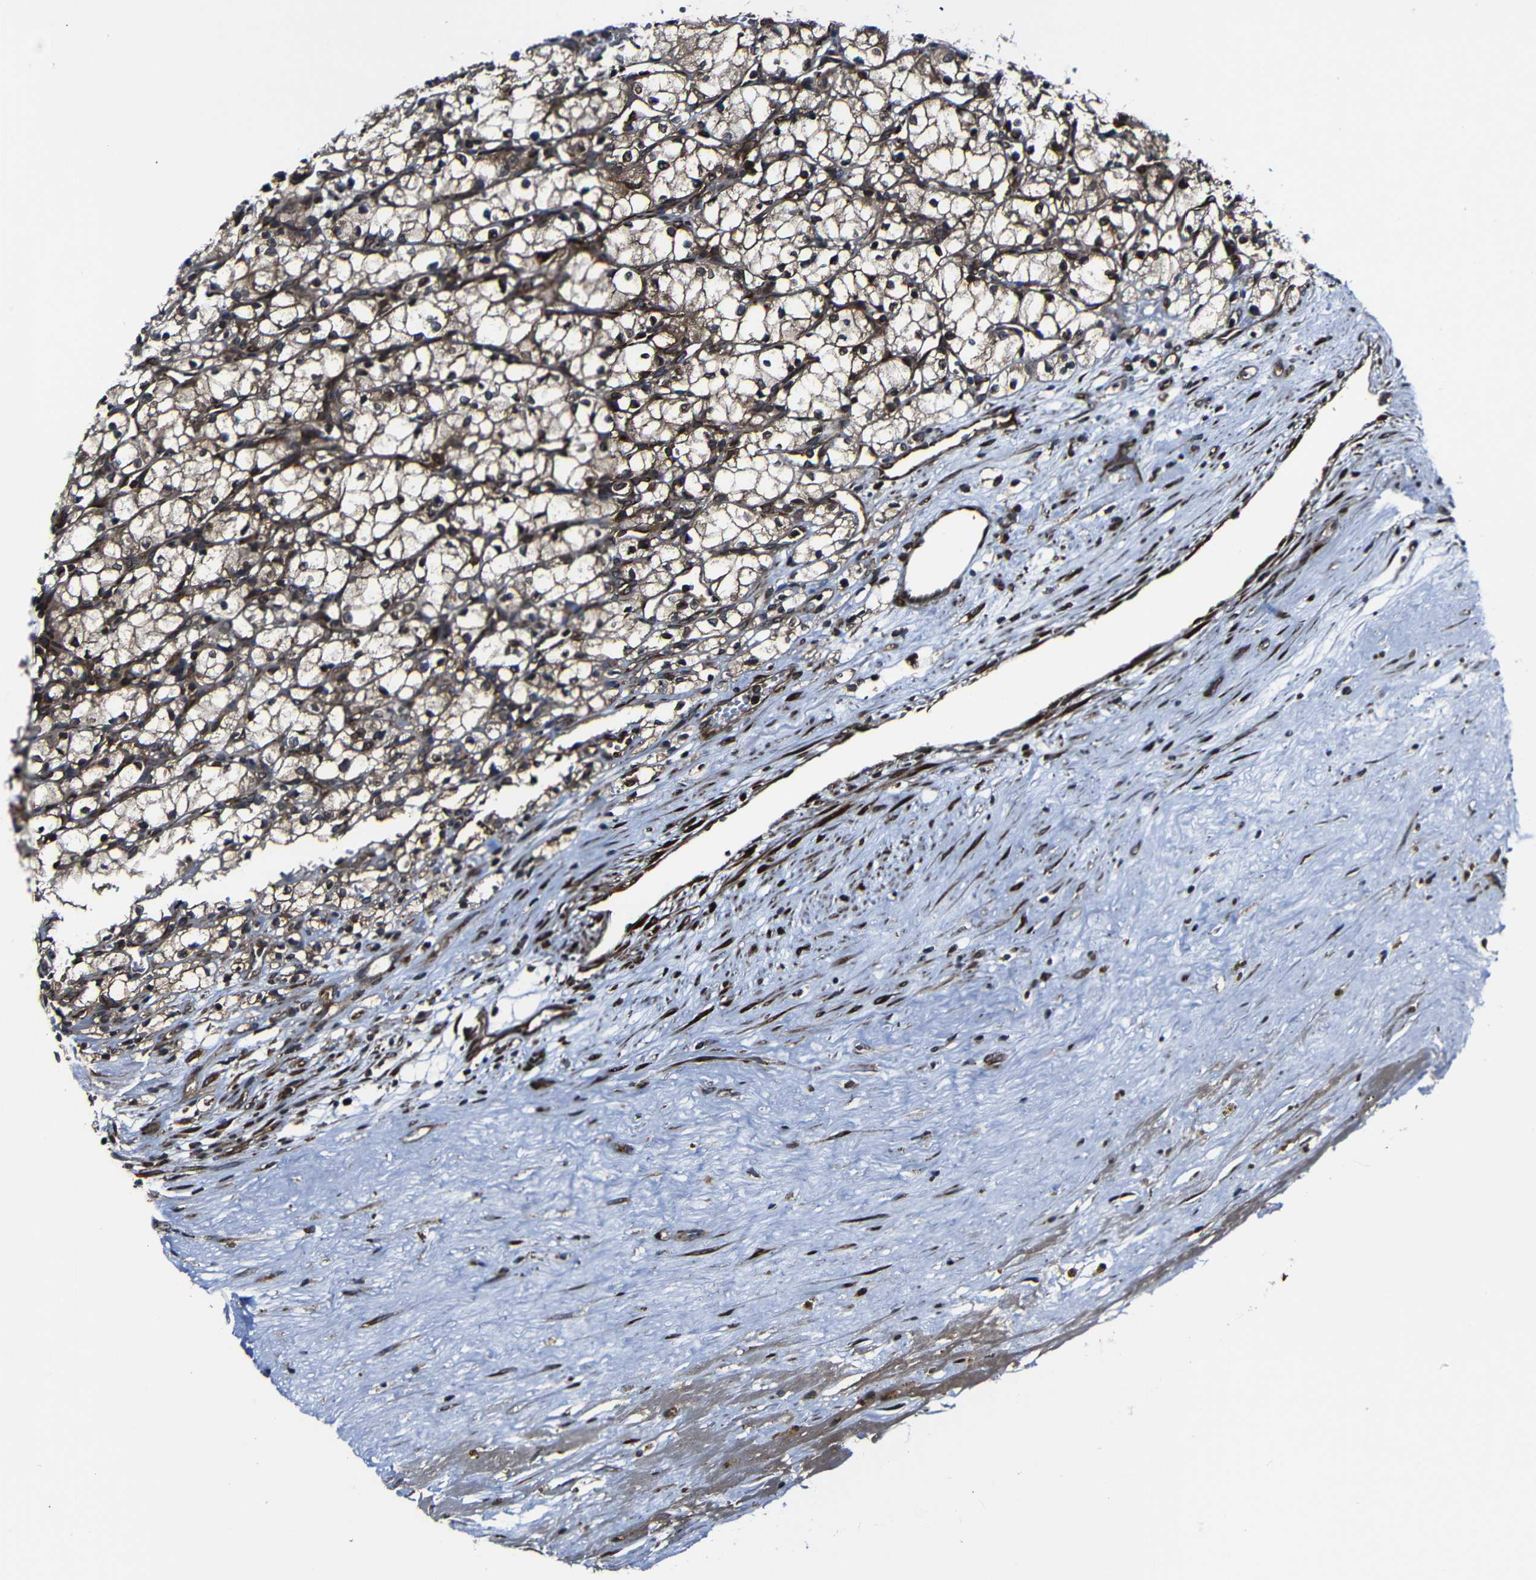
{"staining": {"intensity": "moderate", "quantity": ">75%", "location": "cytoplasmic/membranous,nuclear"}, "tissue": "renal cancer", "cell_type": "Tumor cells", "image_type": "cancer", "snomed": [{"axis": "morphology", "description": "Normal tissue, NOS"}, {"axis": "morphology", "description": "Adenocarcinoma, NOS"}, {"axis": "topography", "description": "Kidney"}], "caption": "High-magnification brightfield microscopy of renal cancer (adenocarcinoma) stained with DAB (3,3'-diaminobenzidine) (brown) and counterstained with hematoxylin (blue). tumor cells exhibit moderate cytoplasmic/membranous and nuclear expression is appreciated in approximately>75% of cells. (DAB (3,3'-diaminobenzidine) IHC, brown staining for protein, blue staining for nuclei).", "gene": "KIAA0513", "patient": {"sex": "male", "age": 59}}